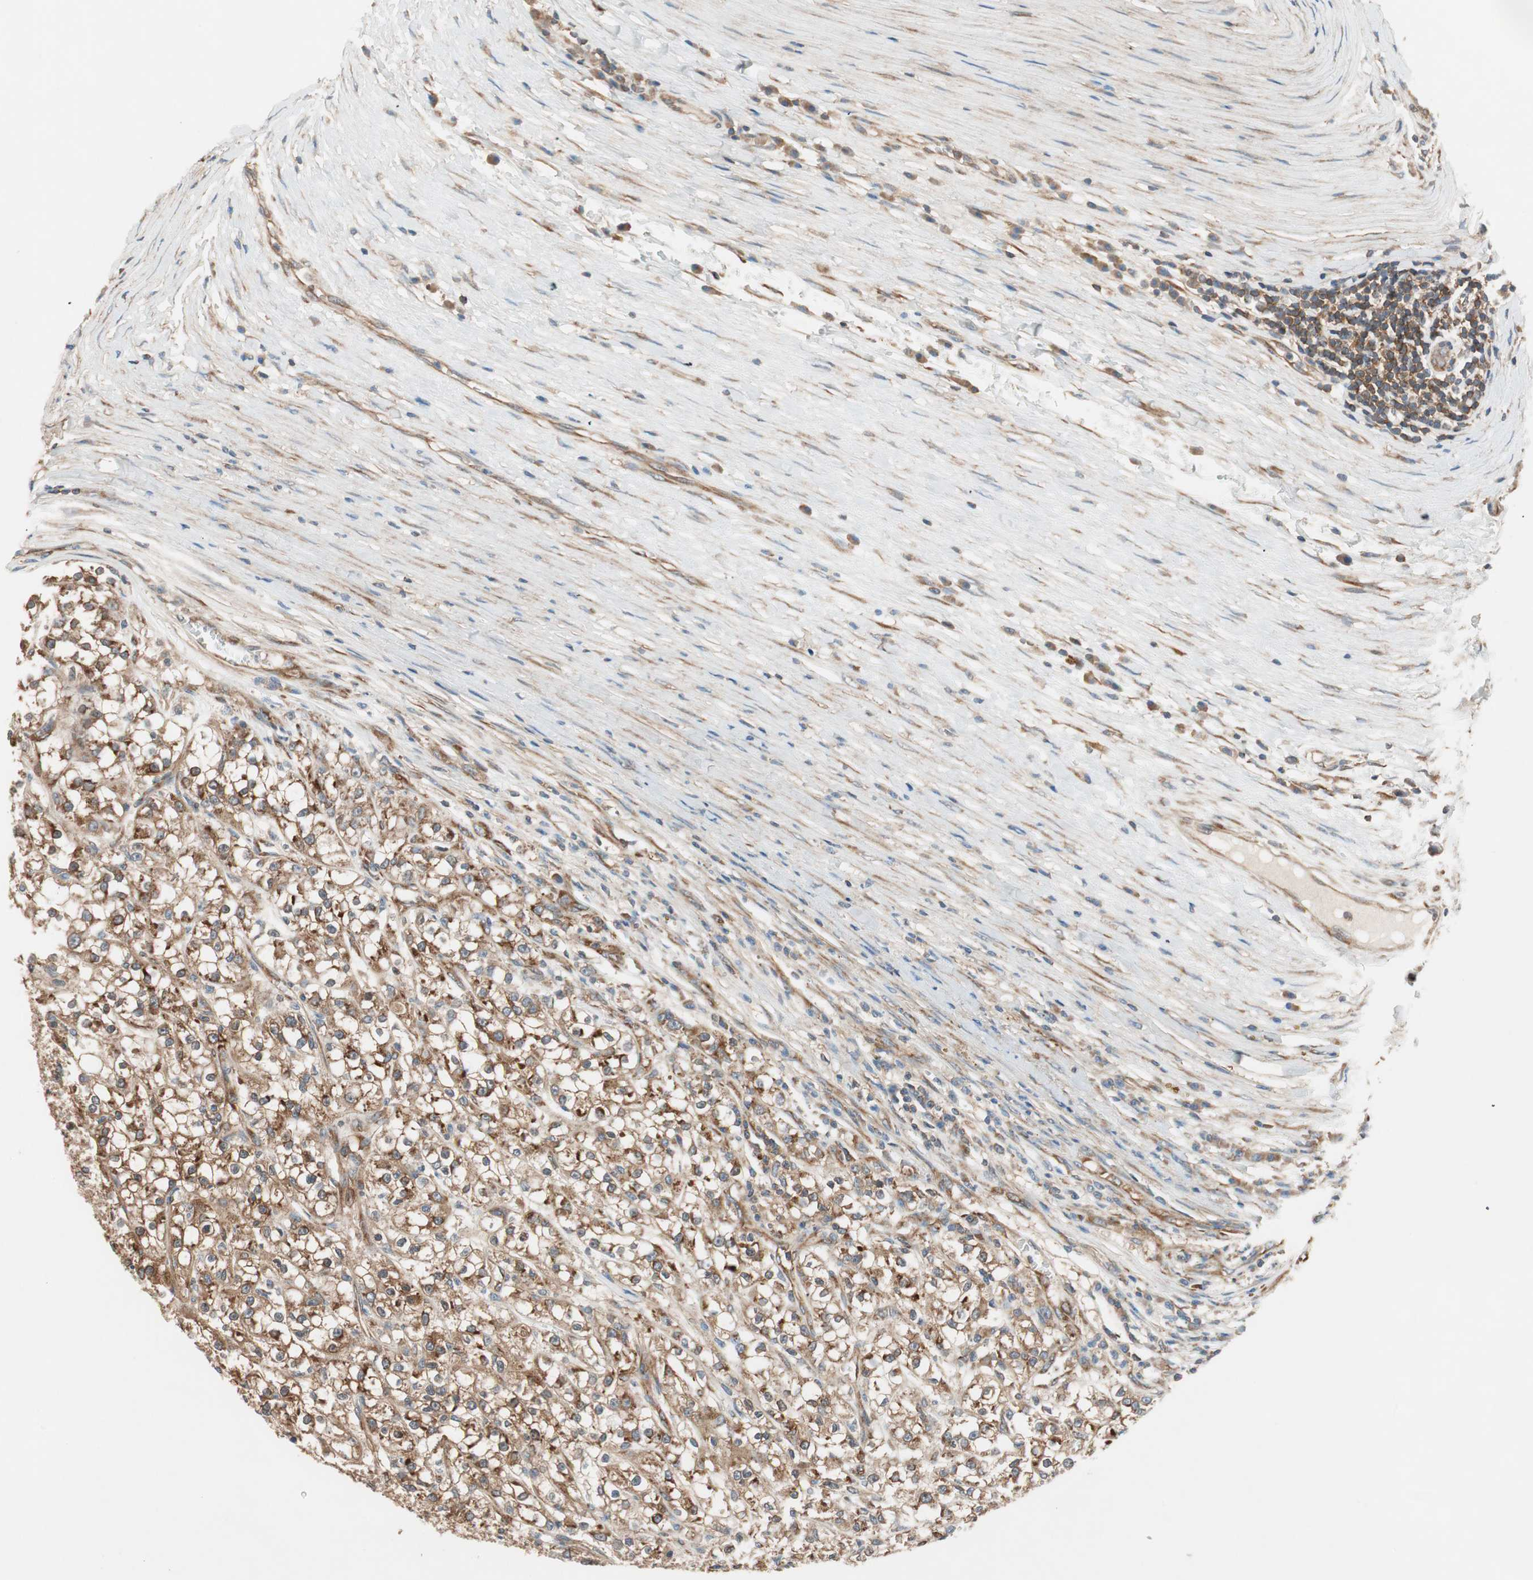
{"staining": {"intensity": "strong", "quantity": ">75%", "location": "cytoplasmic/membranous"}, "tissue": "renal cancer", "cell_type": "Tumor cells", "image_type": "cancer", "snomed": [{"axis": "morphology", "description": "Adenocarcinoma, NOS"}, {"axis": "topography", "description": "Kidney"}], "caption": "Brown immunohistochemical staining in human renal cancer demonstrates strong cytoplasmic/membranous staining in about >75% of tumor cells.", "gene": "WASL", "patient": {"sex": "female", "age": 52}}